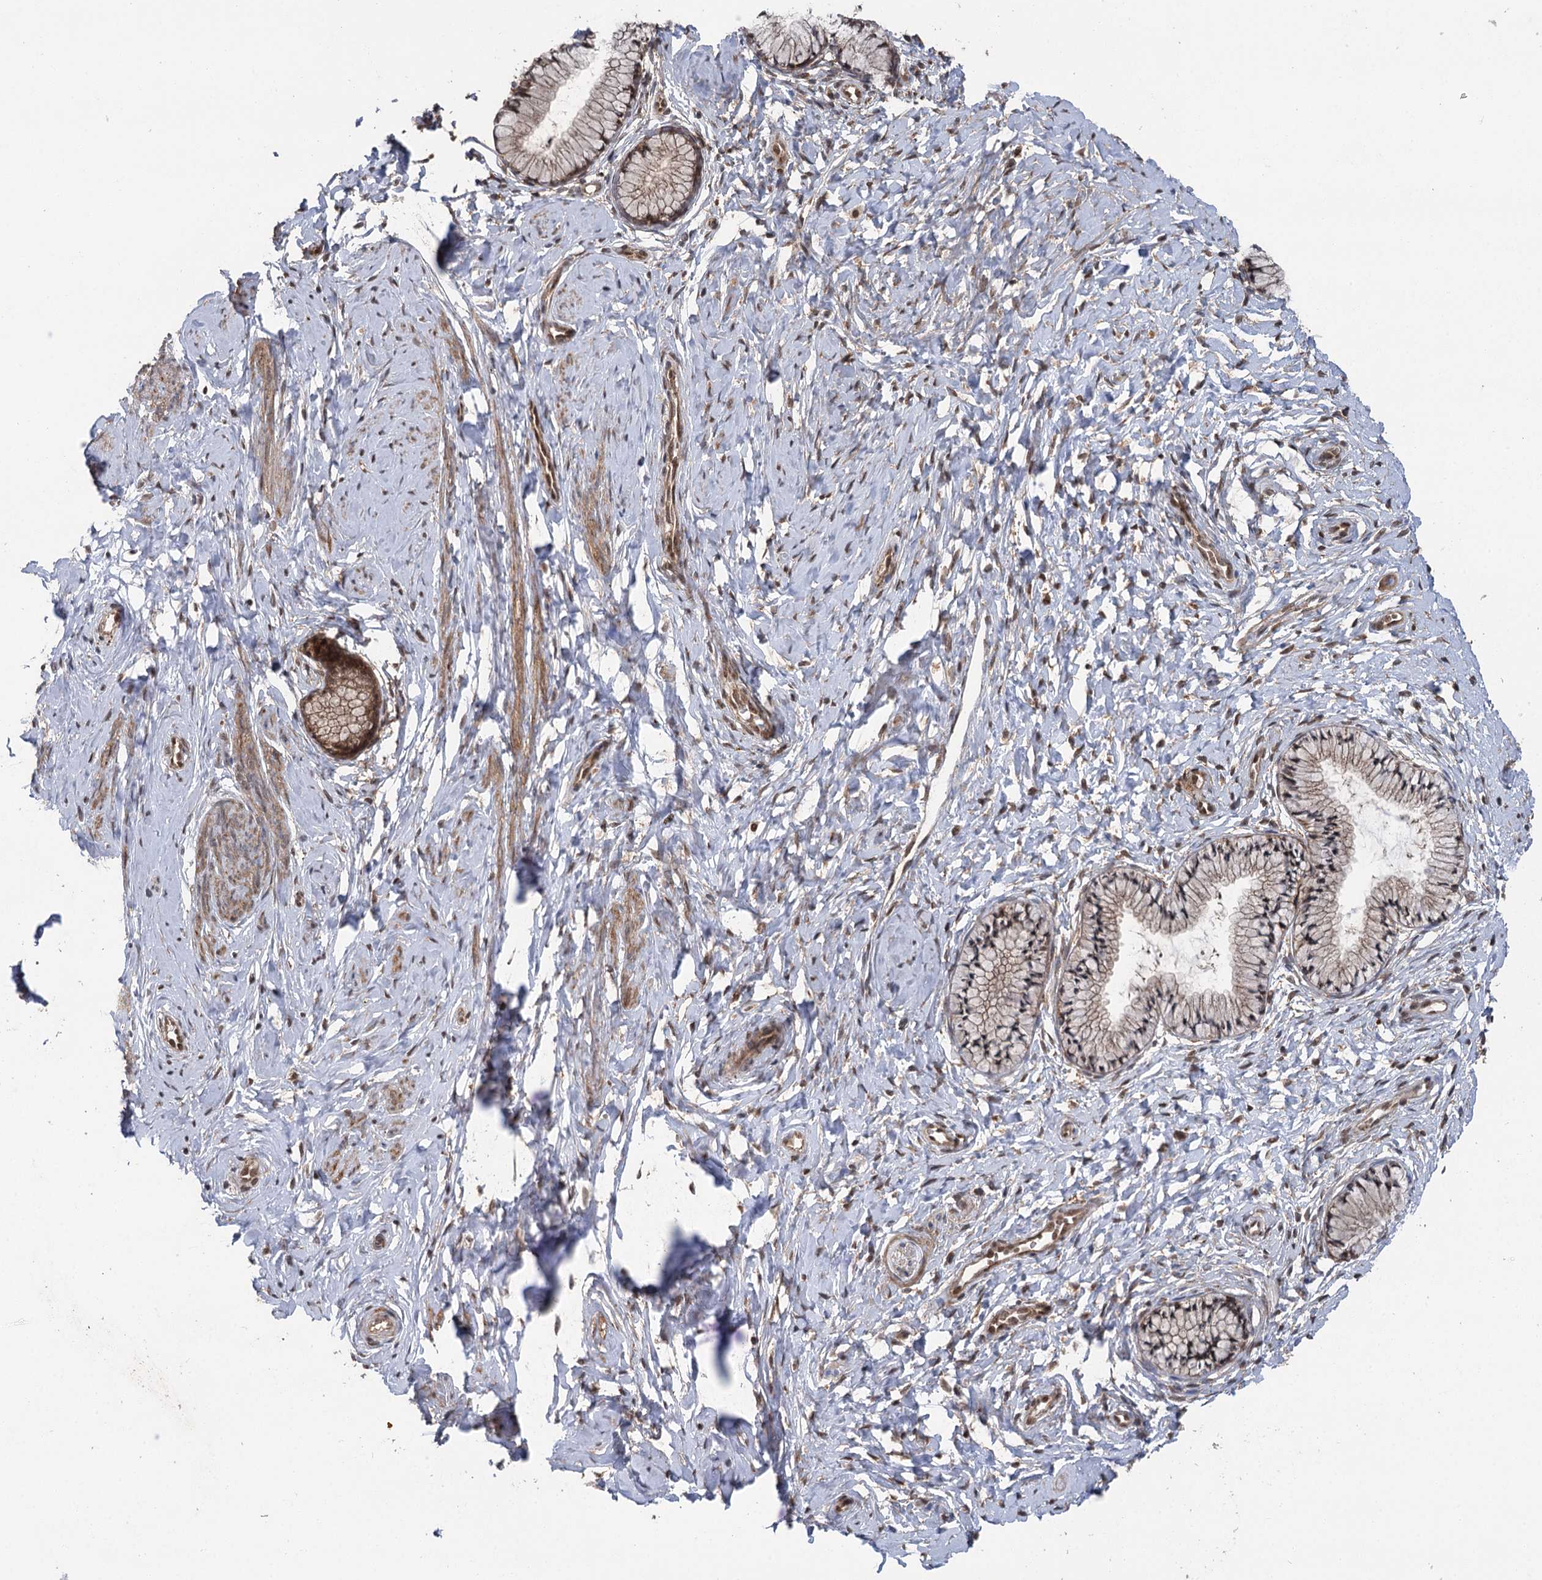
{"staining": {"intensity": "weak", "quantity": "25%-75%", "location": "cytoplasmic/membranous"}, "tissue": "cervix", "cell_type": "Glandular cells", "image_type": "normal", "snomed": [{"axis": "morphology", "description": "Normal tissue, NOS"}, {"axis": "topography", "description": "Cervix"}], "caption": "Brown immunohistochemical staining in normal human cervix displays weak cytoplasmic/membranous positivity in approximately 25%-75% of glandular cells.", "gene": "C12orf4", "patient": {"sex": "female", "age": 33}}